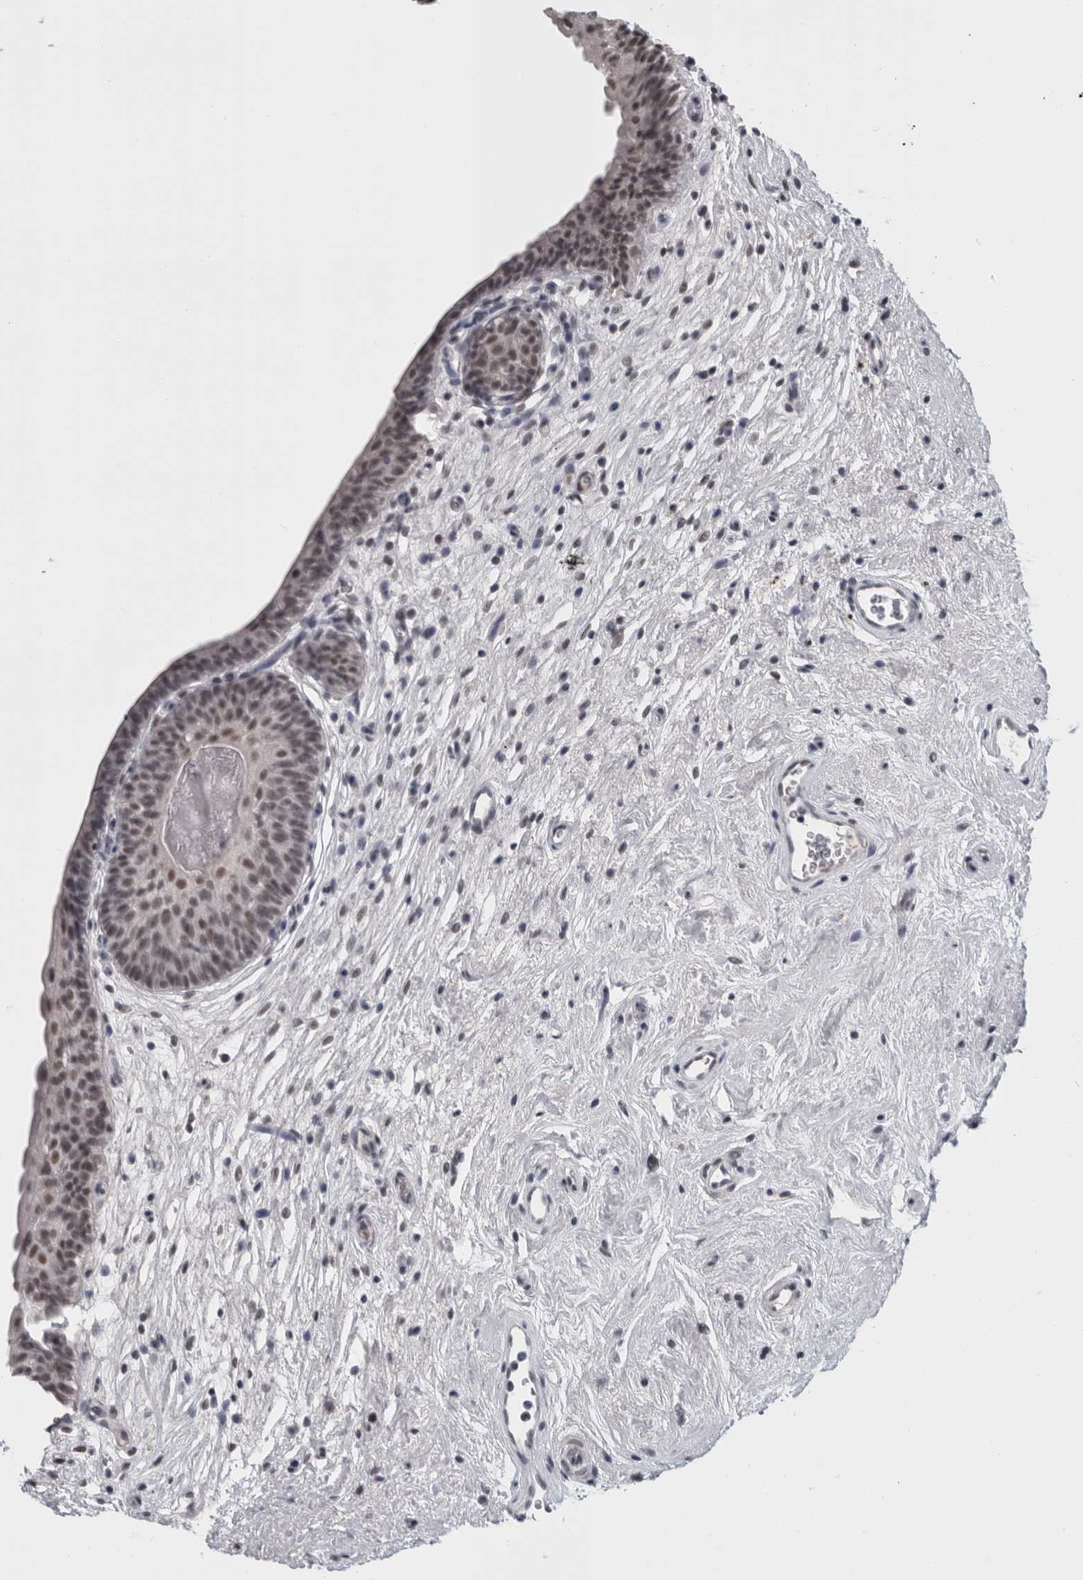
{"staining": {"intensity": "weak", "quantity": ">75%", "location": "nuclear"}, "tissue": "urinary bladder", "cell_type": "Urothelial cells", "image_type": "normal", "snomed": [{"axis": "morphology", "description": "Normal tissue, NOS"}, {"axis": "topography", "description": "Urinary bladder"}], "caption": "Brown immunohistochemical staining in unremarkable urinary bladder exhibits weak nuclear expression in approximately >75% of urothelial cells.", "gene": "ARID4B", "patient": {"sex": "male", "age": 83}}